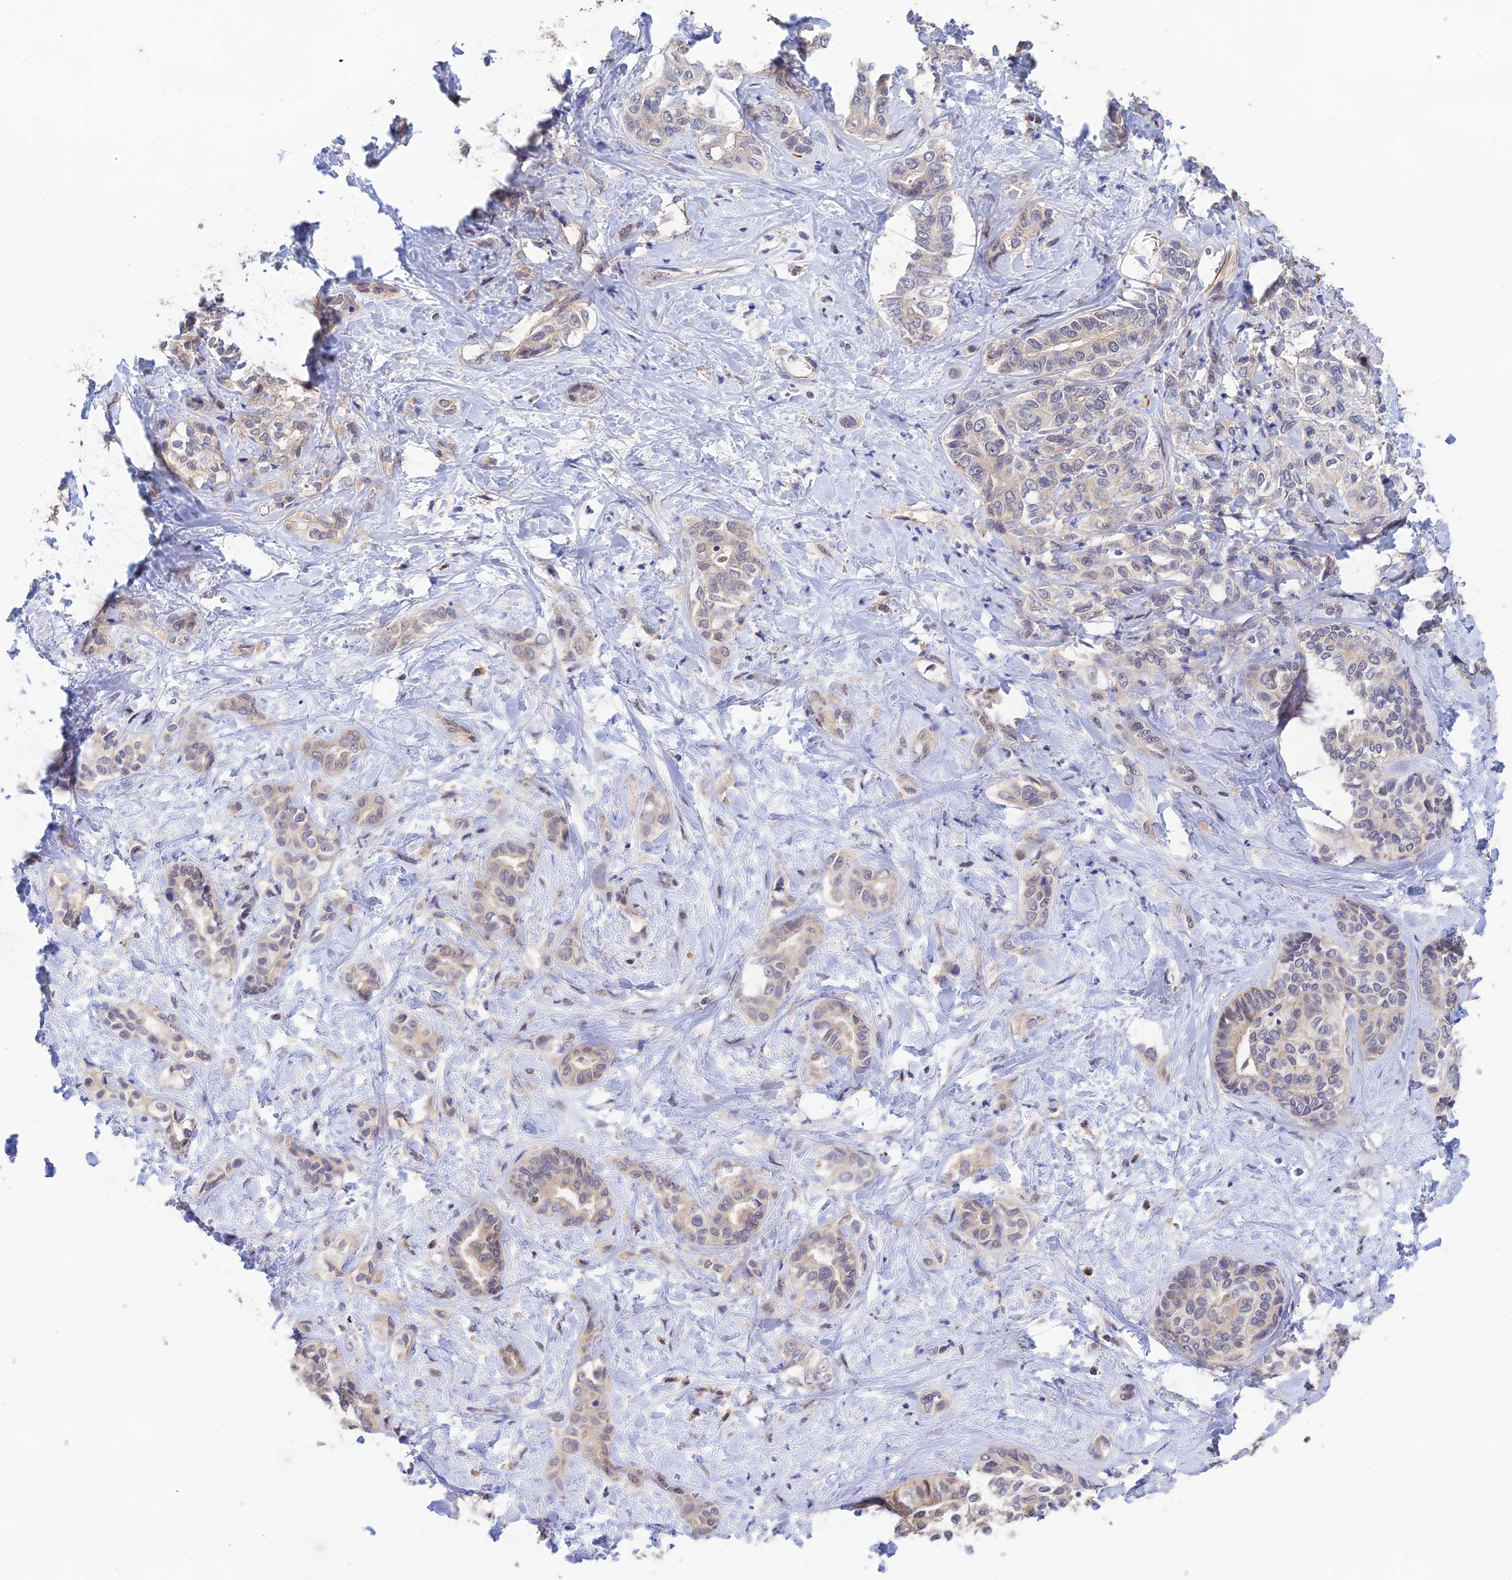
{"staining": {"intensity": "negative", "quantity": "none", "location": "none"}, "tissue": "liver cancer", "cell_type": "Tumor cells", "image_type": "cancer", "snomed": [{"axis": "morphology", "description": "Cholangiocarcinoma"}, {"axis": "topography", "description": "Liver"}], "caption": "This is an IHC histopathology image of human liver cholangiocarcinoma. There is no staining in tumor cells.", "gene": "CWH43", "patient": {"sex": "female", "age": 77}}